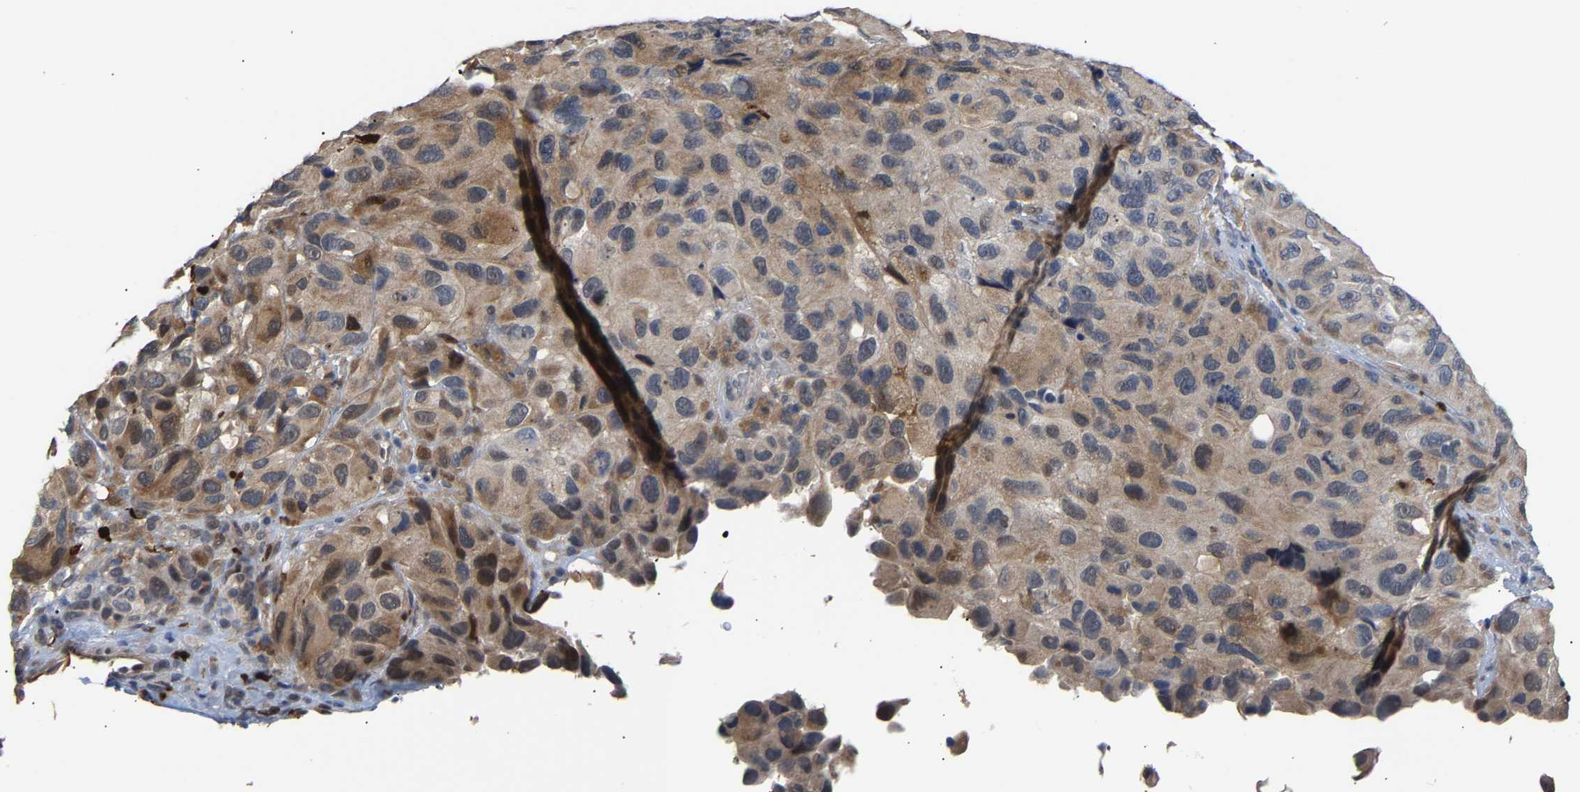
{"staining": {"intensity": "weak", "quantity": "25%-75%", "location": "cytoplasmic/membranous"}, "tissue": "melanoma", "cell_type": "Tumor cells", "image_type": "cancer", "snomed": [{"axis": "morphology", "description": "Malignant melanoma, NOS"}, {"axis": "topography", "description": "Skin"}], "caption": "The immunohistochemical stain labels weak cytoplasmic/membranous staining in tumor cells of malignant melanoma tissue. The staining was performed using DAB (3,3'-diaminobenzidine), with brown indicating positive protein expression. Nuclei are stained blue with hematoxylin.", "gene": "TDRD7", "patient": {"sex": "female", "age": 73}}